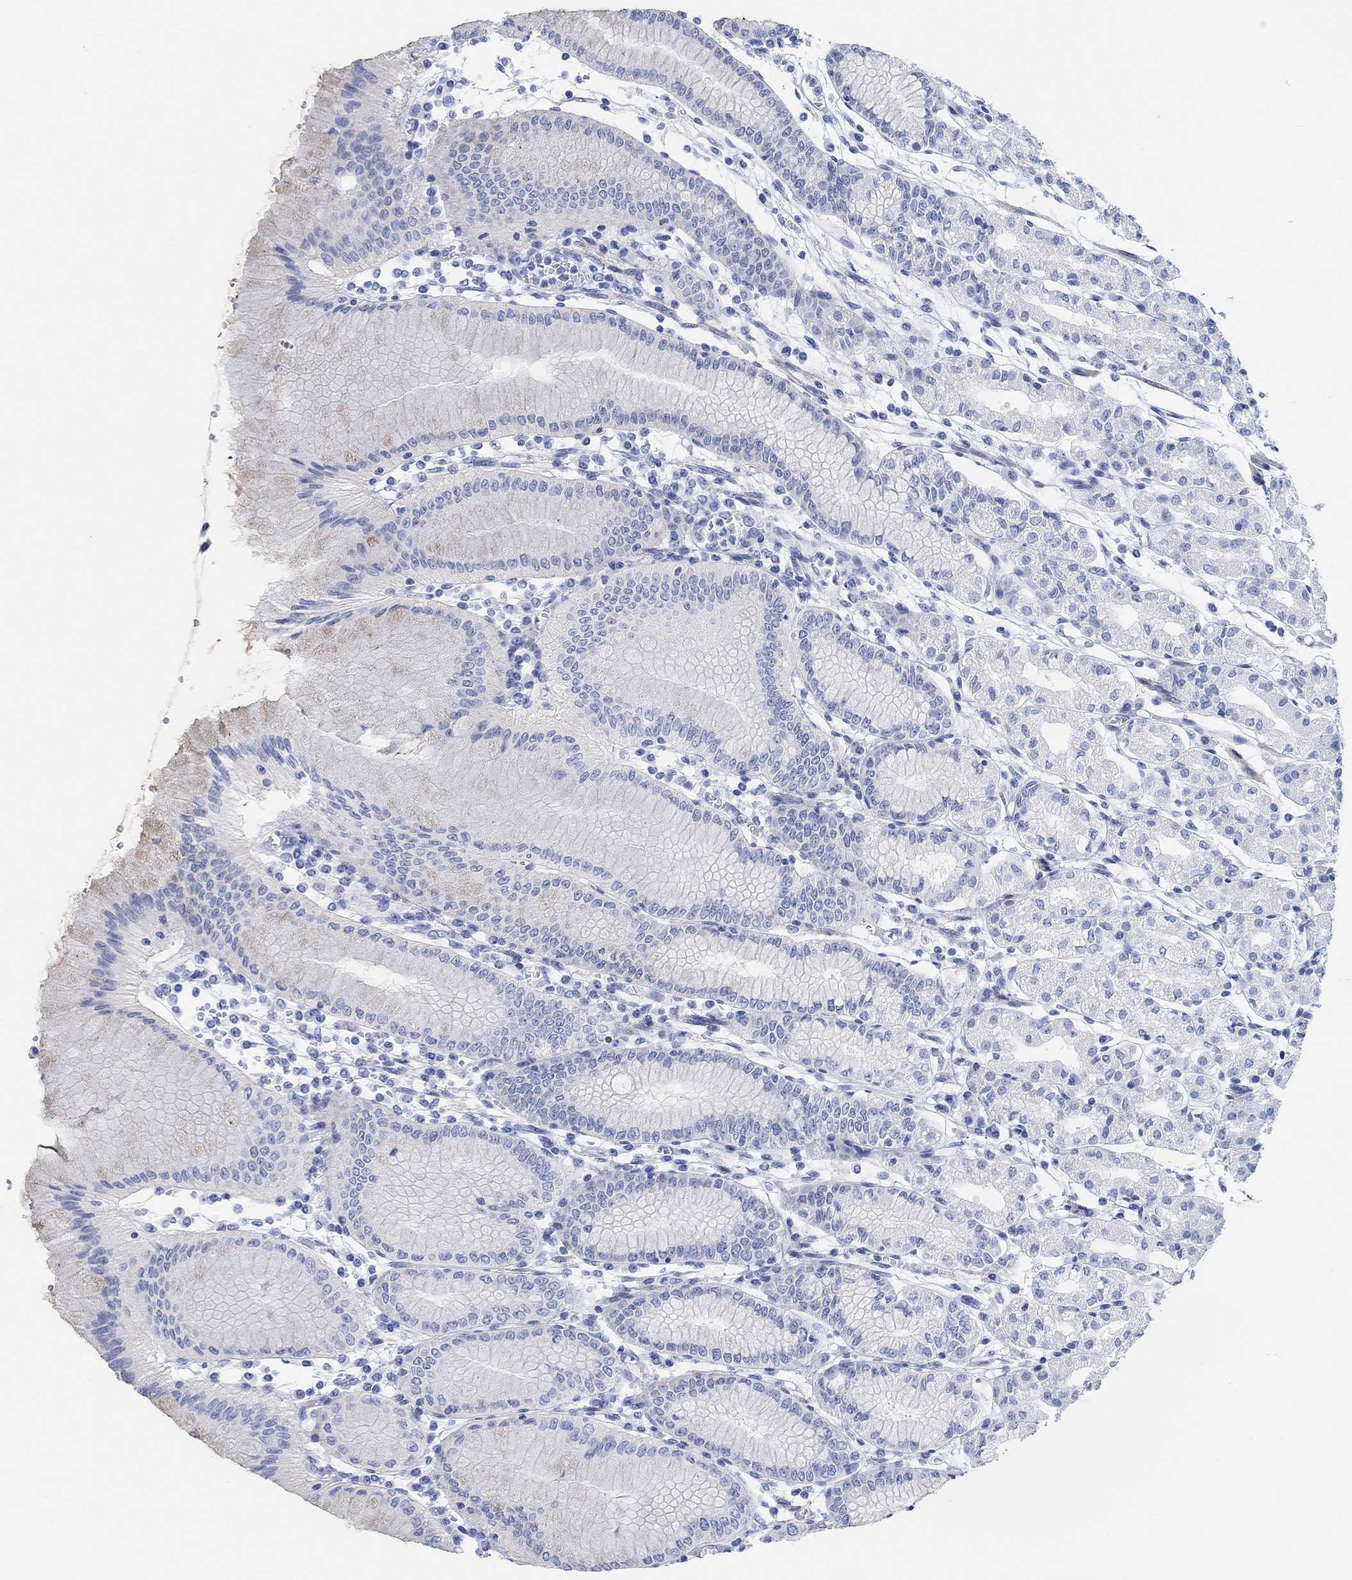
{"staining": {"intensity": "weak", "quantity": "<25%", "location": "cytoplasmic/membranous"}, "tissue": "stomach", "cell_type": "Glandular cells", "image_type": "normal", "snomed": [{"axis": "morphology", "description": "Normal tissue, NOS"}, {"axis": "topography", "description": "Skeletal muscle"}, {"axis": "topography", "description": "Stomach"}], "caption": "Glandular cells are negative for brown protein staining in unremarkable stomach. (IHC, brightfield microscopy, high magnification).", "gene": "ANKRD33", "patient": {"sex": "female", "age": 57}}